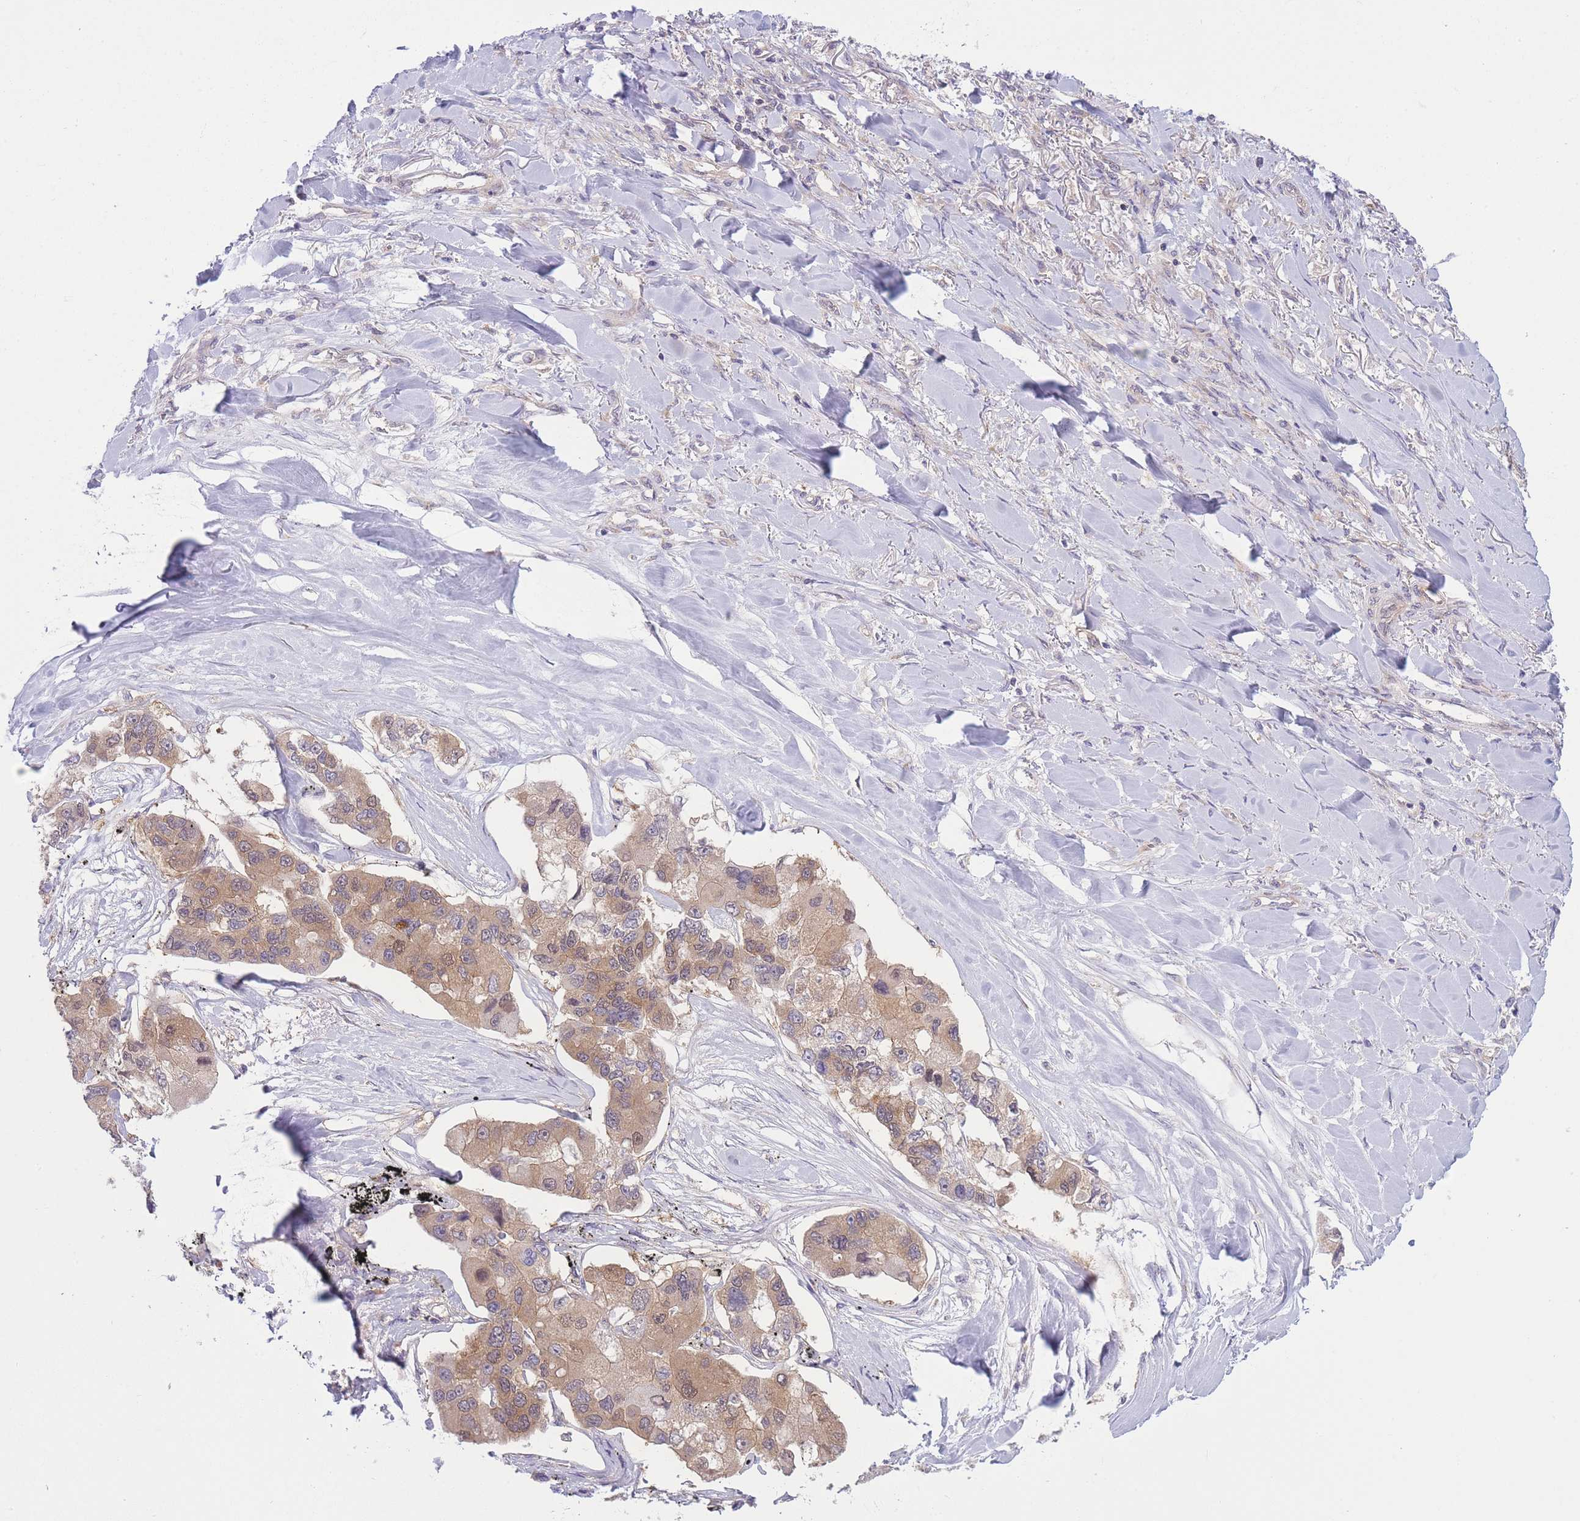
{"staining": {"intensity": "moderate", "quantity": ">75%", "location": "cytoplasmic/membranous"}, "tissue": "lung cancer", "cell_type": "Tumor cells", "image_type": "cancer", "snomed": [{"axis": "morphology", "description": "Adenocarcinoma, NOS"}, {"axis": "topography", "description": "Lung"}], "caption": "High-power microscopy captured an IHC photomicrograph of adenocarcinoma (lung), revealing moderate cytoplasmic/membranous positivity in approximately >75% of tumor cells.", "gene": "PFDN6", "patient": {"sex": "female", "age": 54}}